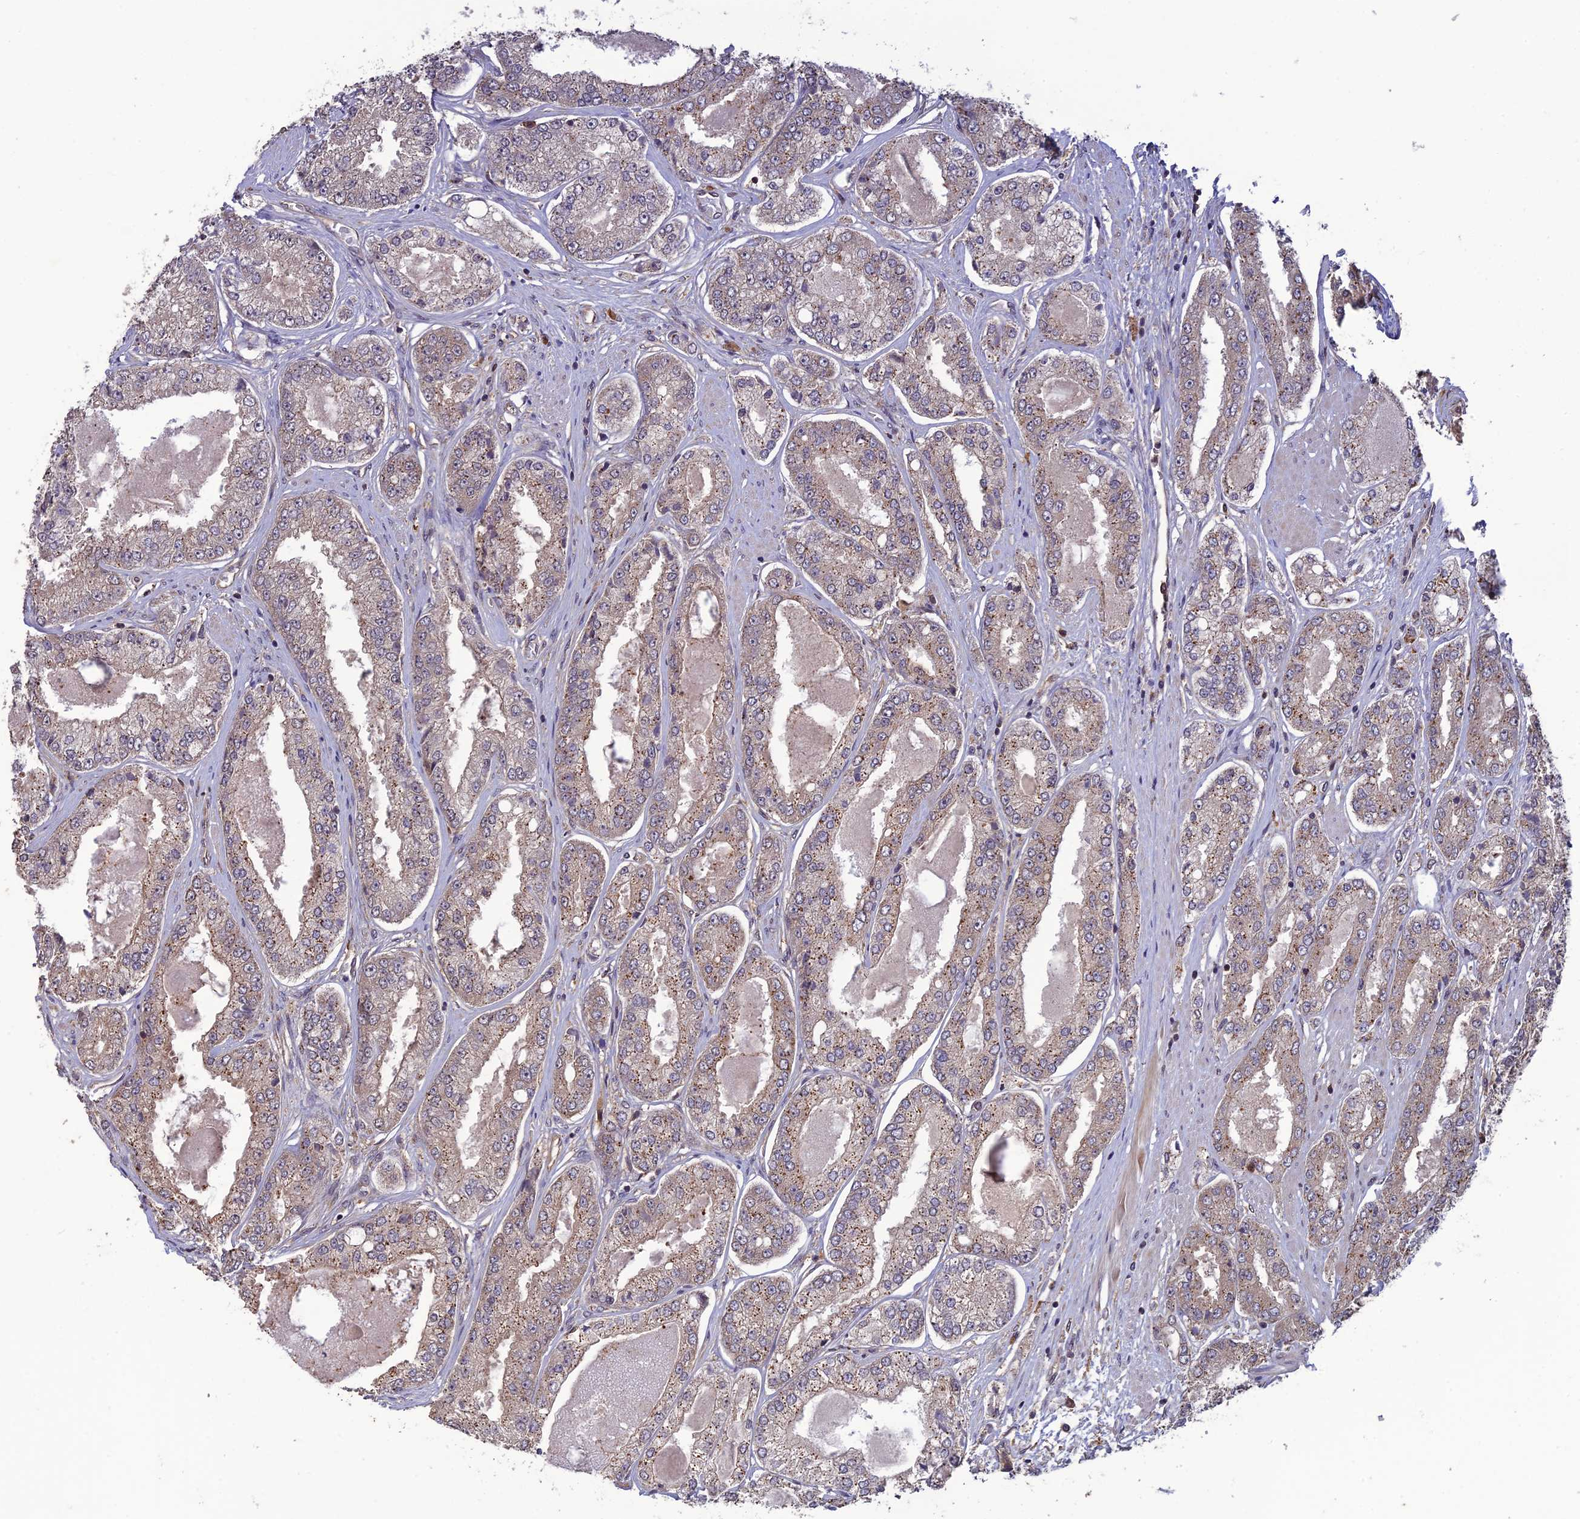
{"staining": {"intensity": "weak", "quantity": "<25%", "location": "cytoplasmic/membranous"}, "tissue": "prostate cancer", "cell_type": "Tumor cells", "image_type": "cancer", "snomed": [{"axis": "morphology", "description": "Adenocarcinoma, High grade"}, {"axis": "topography", "description": "Prostate"}], "caption": "Histopathology image shows no protein expression in tumor cells of adenocarcinoma (high-grade) (prostate) tissue.", "gene": "LIN37", "patient": {"sex": "male", "age": 71}}